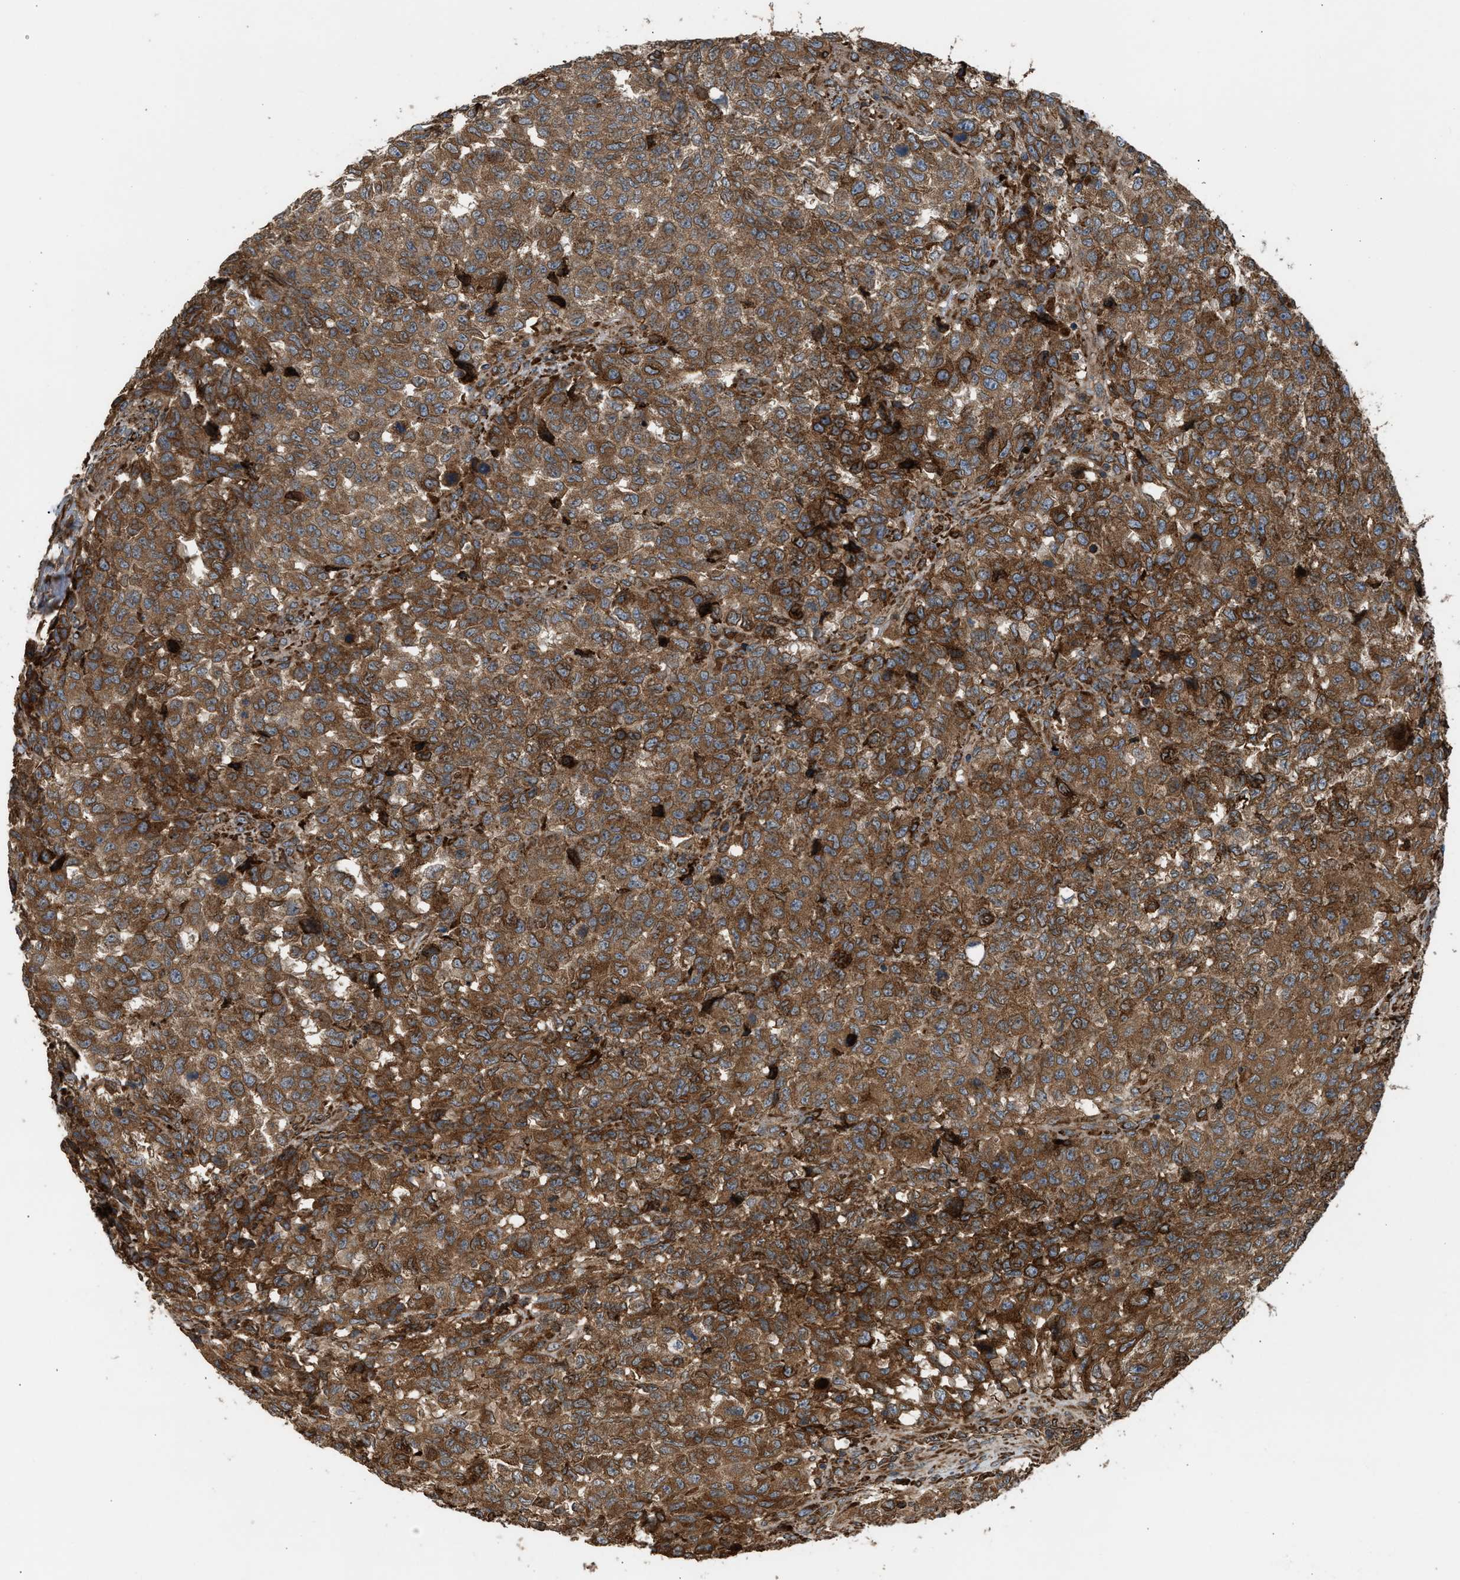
{"staining": {"intensity": "moderate", "quantity": ">75%", "location": "cytoplasmic/membranous"}, "tissue": "testis cancer", "cell_type": "Tumor cells", "image_type": "cancer", "snomed": [{"axis": "morphology", "description": "Seminoma, NOS"}, {"axis": "topography", "description": "Testis"}], "caption": "Human testis seminoma stained with a brown dye exhibits moderate cytoplasmic/membranous positive positivity in about >75% of tumor cells.", "gene": "BAIAP2L1", "patient": {"sex": "male", "age": 59}}